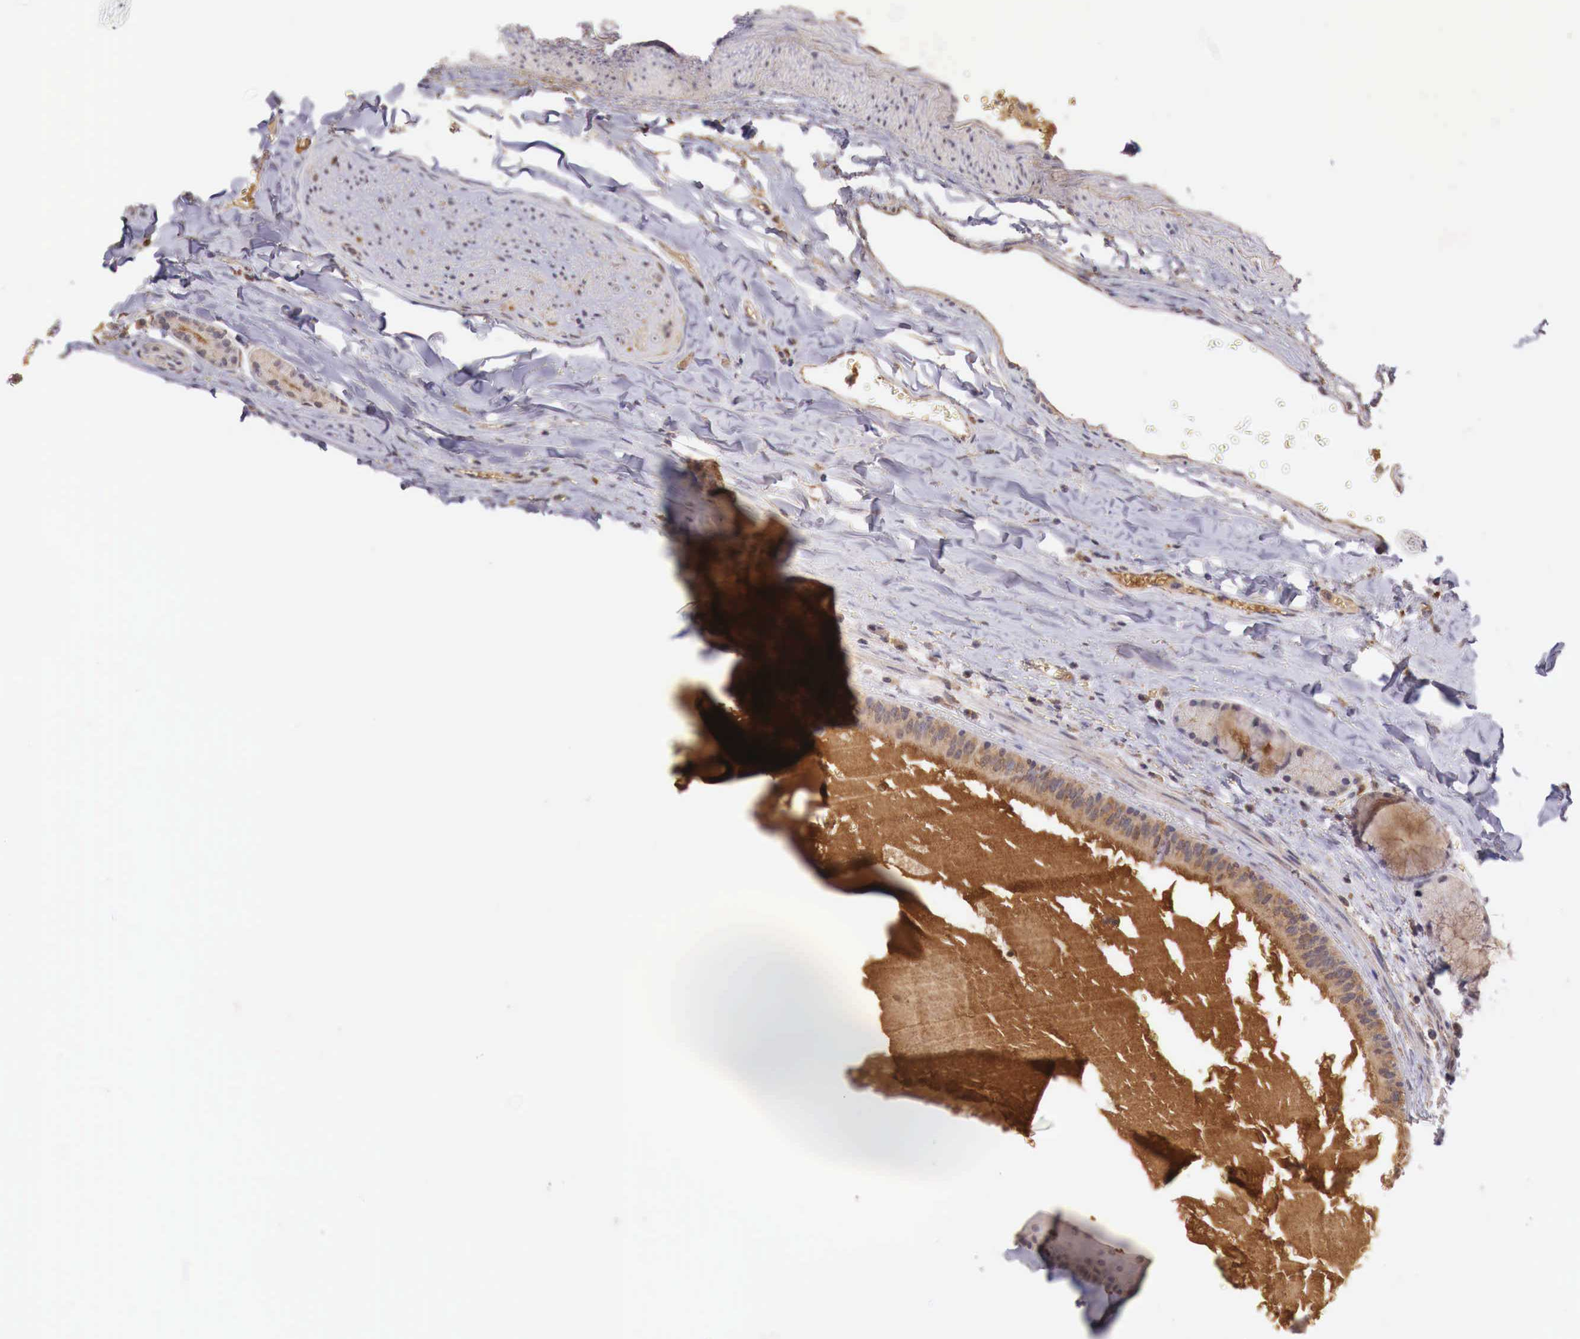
{"staining": {"intensity": "strong", "quantity": ">75%", "location": "cytoplasmic/membranous"}, "tissue": "carcinoid", "cell_type": "Tumor cells", "image_type": "cancer", "snomed": [{"axis": "morphology", "description": "Carcinoid, malignant, NOS"}, {"axis": "topography", "description": "Bronchus"}], "caption": "A brown stain shows strong cytoplasmic/membranous positivity of a protein in human carcinoid (malignant) tumor cells.", "gene": "CHRDL1", "patient": {"sex": "male", "age": 55}}